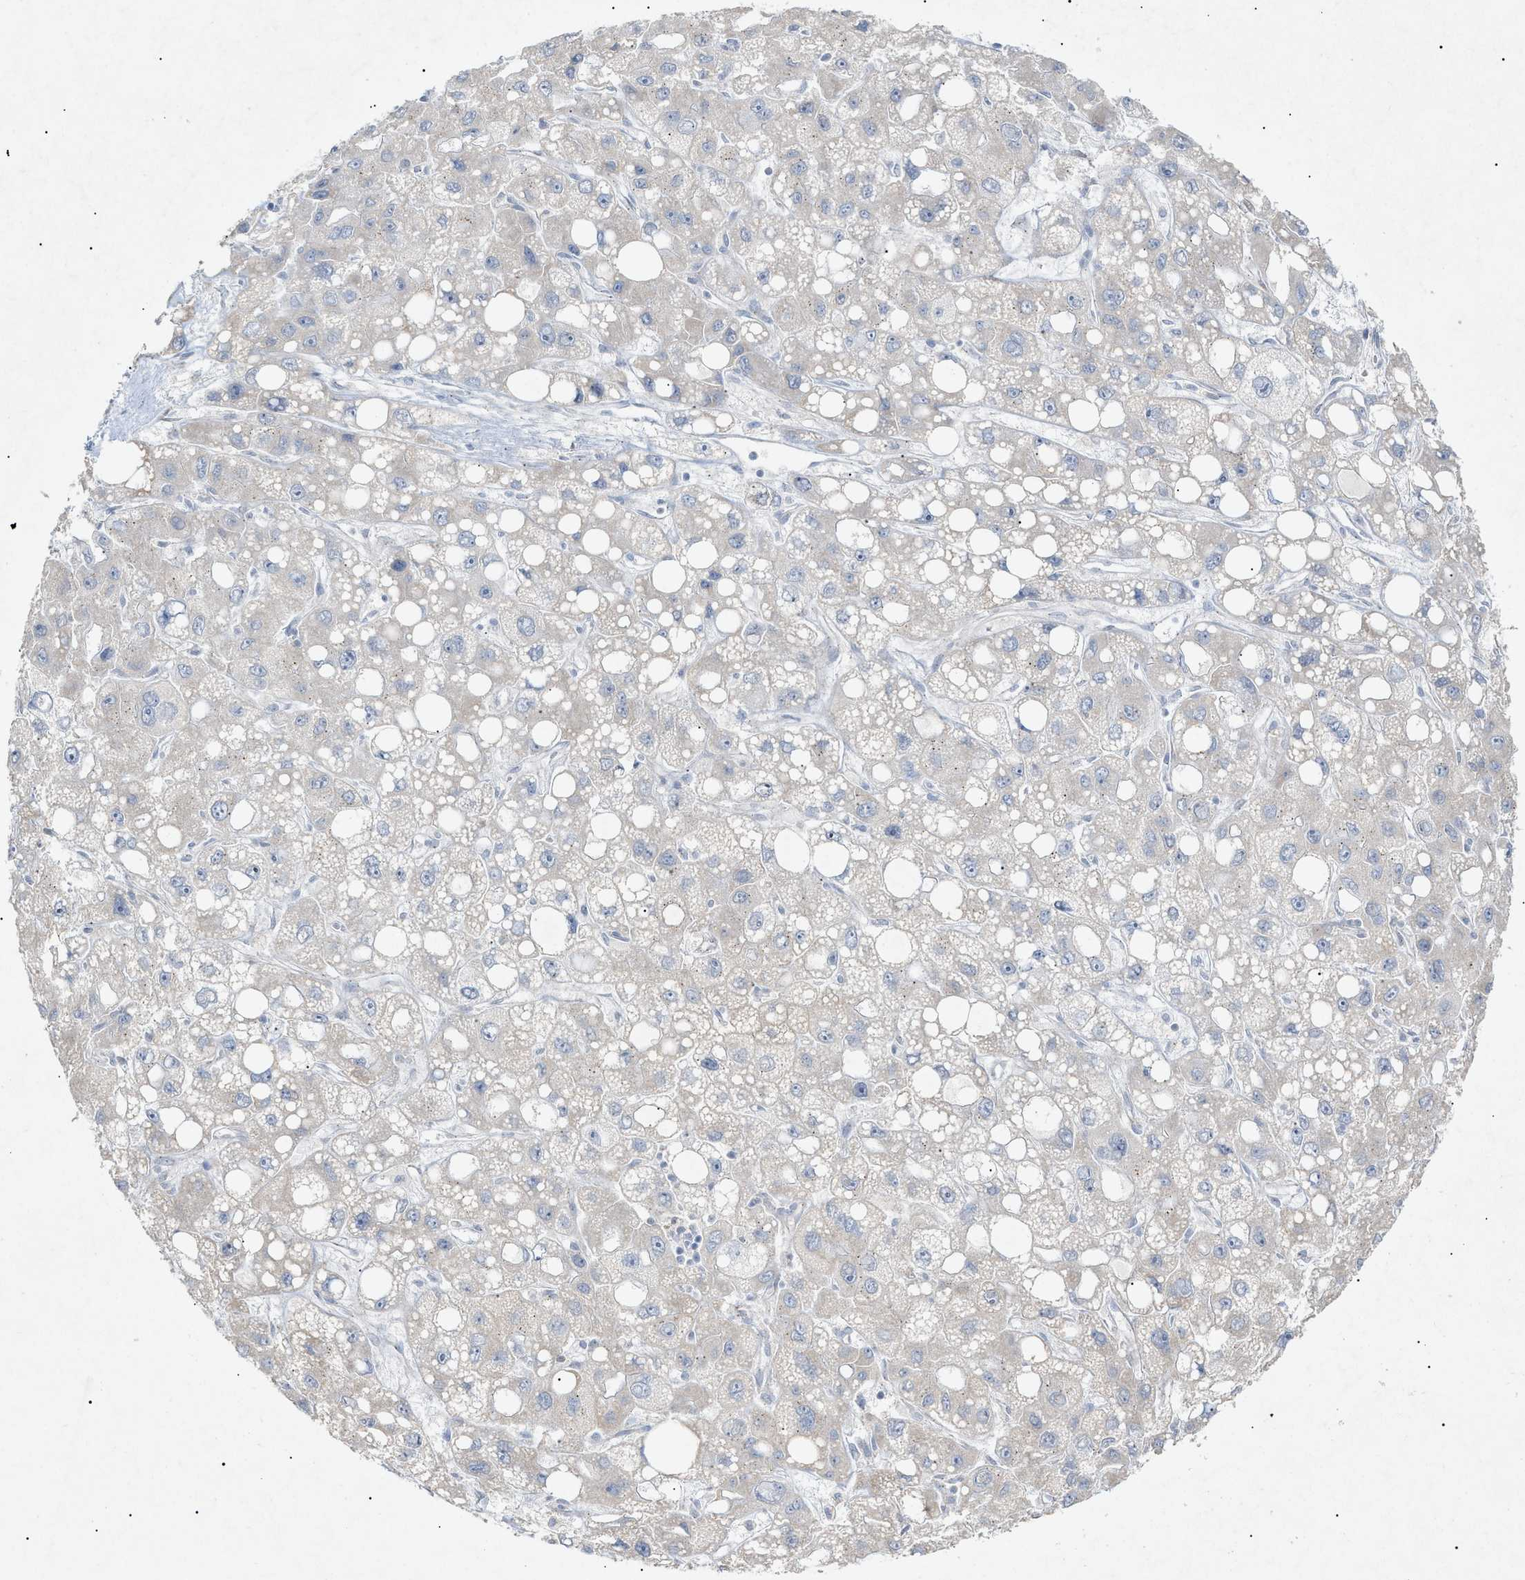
{"staining": {"intensity": "negative", "quantity": "none", "location": "none"}, "tissue": "liver cancer", "cell_type": "Tumor cells", "image_type": "cancer", "snomed": [{"axis": "morphology", "description": "Carcinoma, Hepatocellular, NOS"}, {"axis": "topography", "description": "Liver"}], "caption": "DAB immunohistochemical staining of human liver cancer (hepatocellular carcinoma) exhibits no significant staining in tumor cells.", "gene": "SLC25A31", "patient": {"sex": "male", "age": 55}}